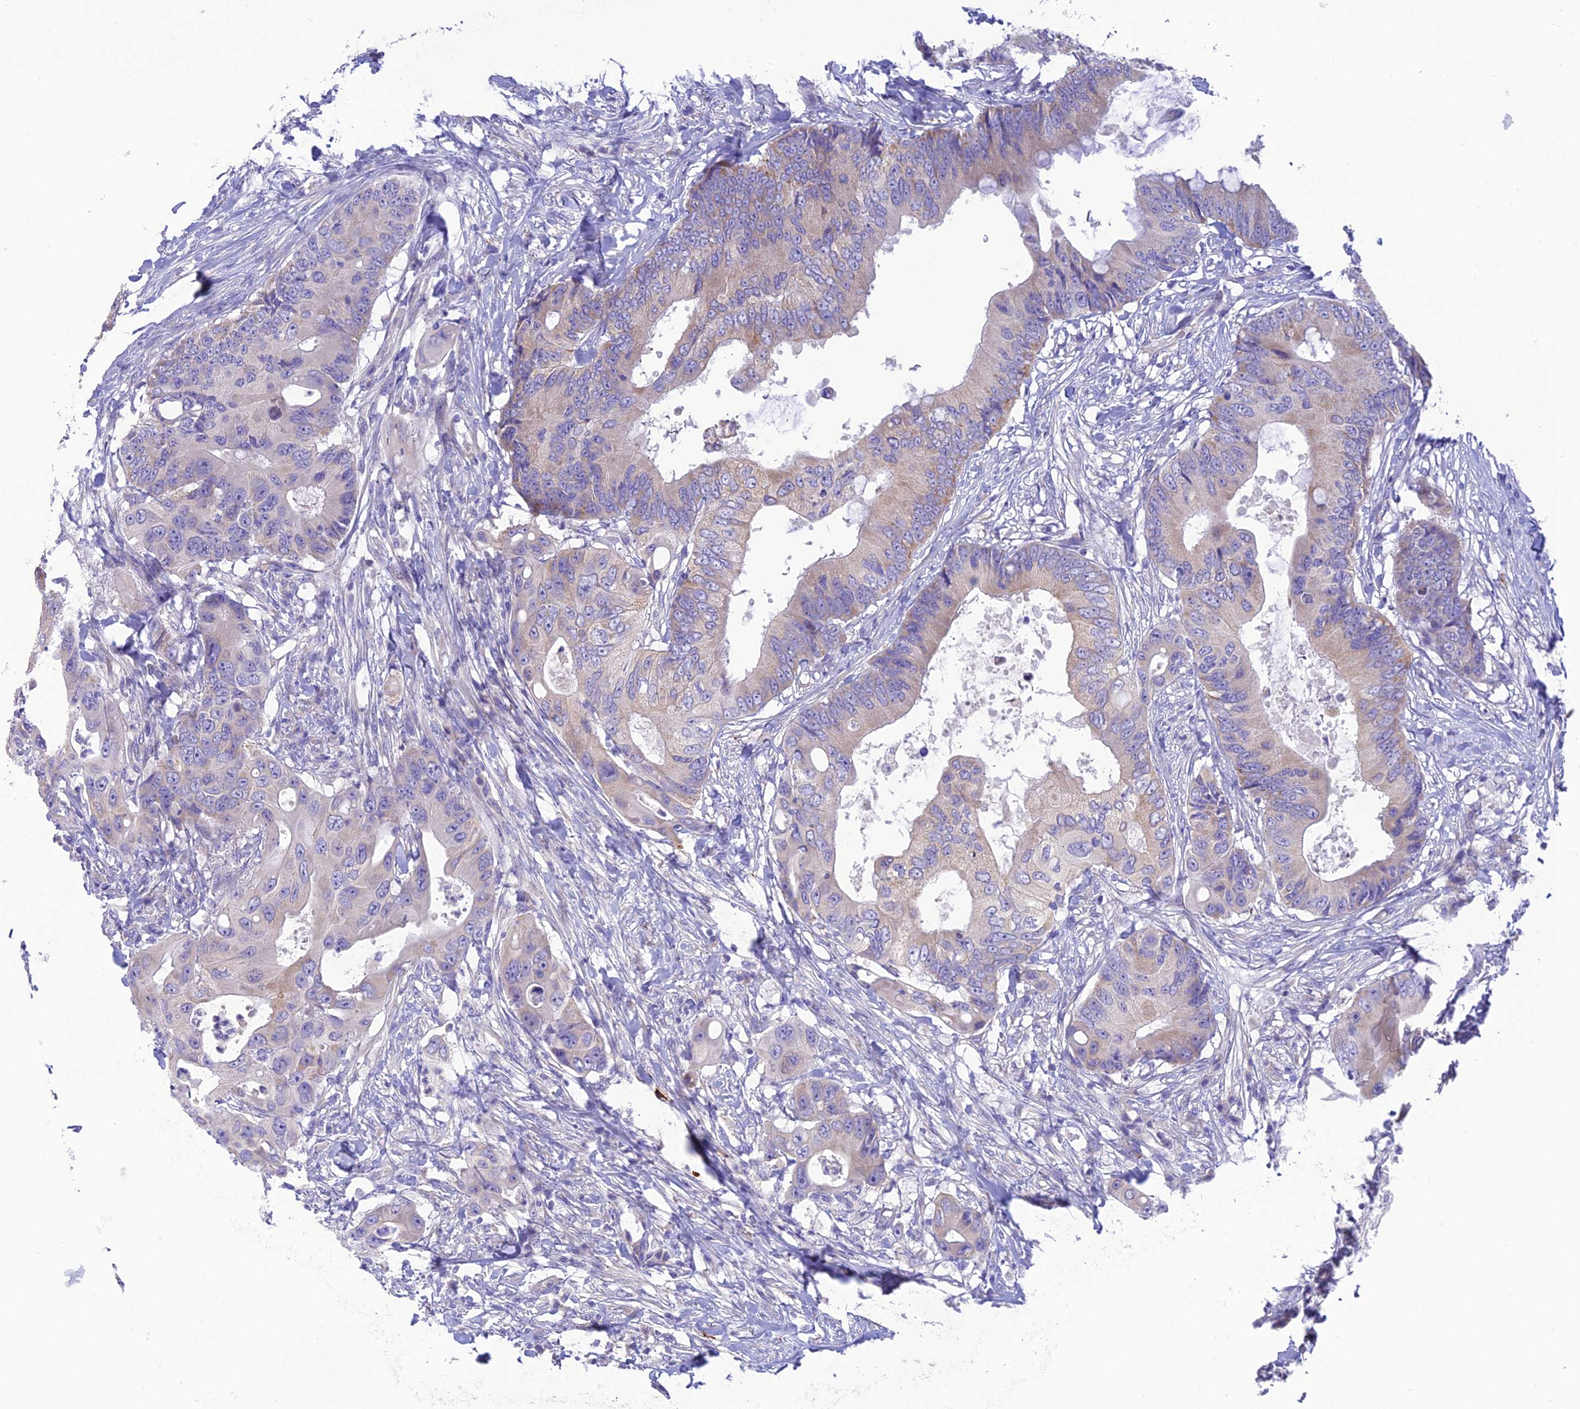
{"staining": {"intensity": "moderate", "quantity": "<25%", "location": "cytoplasmic/membranous"}, "tissue": "colorectal cancer", "cell_type": "Tumor cells", "image_type": "cancer", "snomed": [{"axis": "morphology", "description": "Adenocarcinoma, NOS"}, {"axis": "topography", "description": "Colon"}], "caption": "Protein expression by immunohistochemistry (IHC) displays moderate cytoplasmic/membranous expression in approximately <25% of tumor cells in colorectal adenocarcinoma.", "gene": "HSD17B2", "patient": {"sex": "male", "age": 71}}